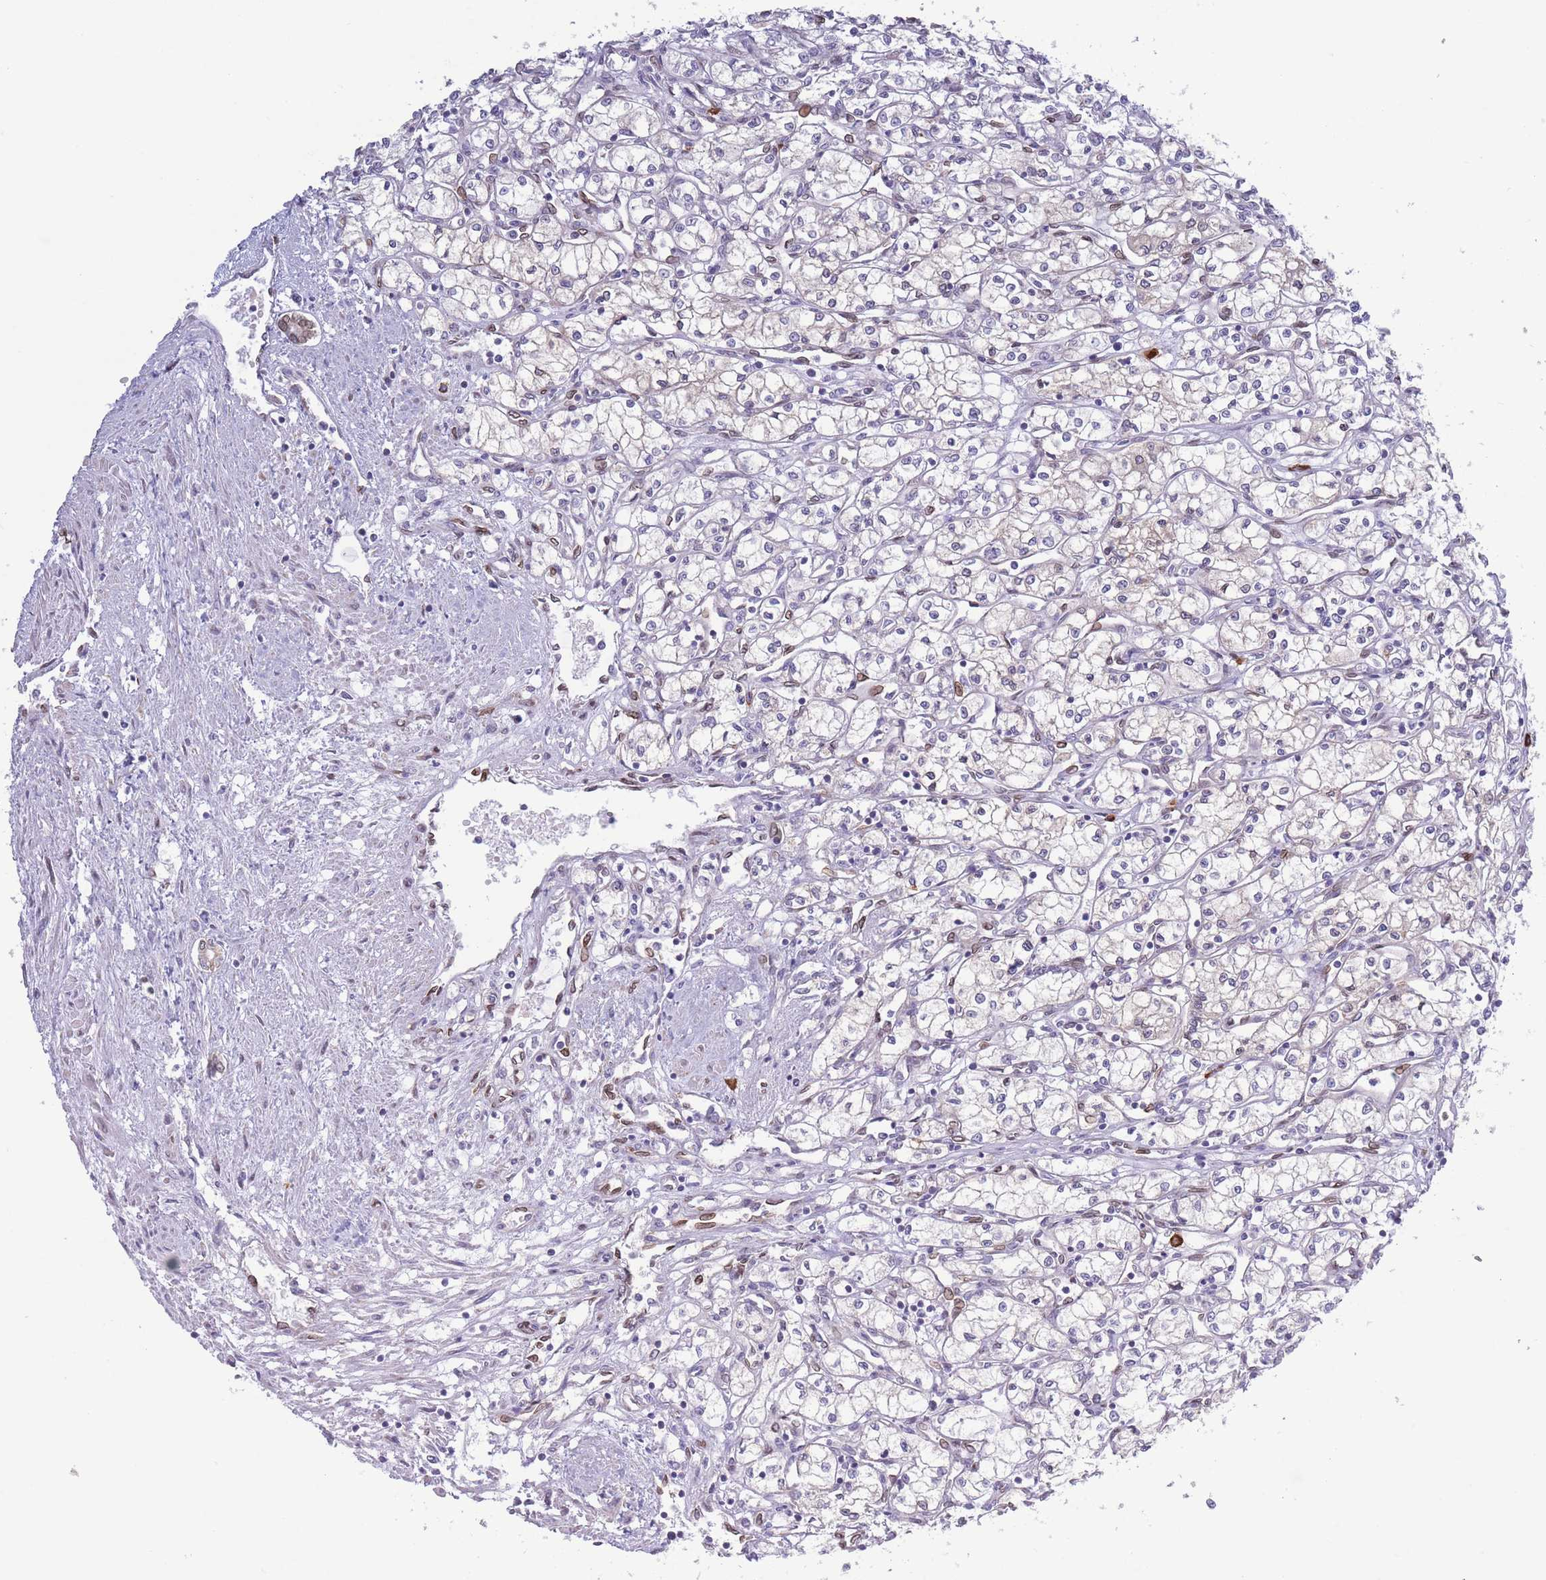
{"staining": {"intensity": "negative", "quantity": "none", "location": "none"}, "tissue": "renal cancer", "cell_type": "Tumor cells", "image_type": "cancer", "snomed": [{"axis": "morphology", "description": "Adenocarcinoma, NOS"}, {"axis": "topography", "description": "Kidney"}], "caption": "Immunohistochemistry (IHC) of adenocarcinoma (renal) exhibits no staining in tumor cells.", "gene": "PDHA1", "patient": {"sex": "male", "age": 59}}